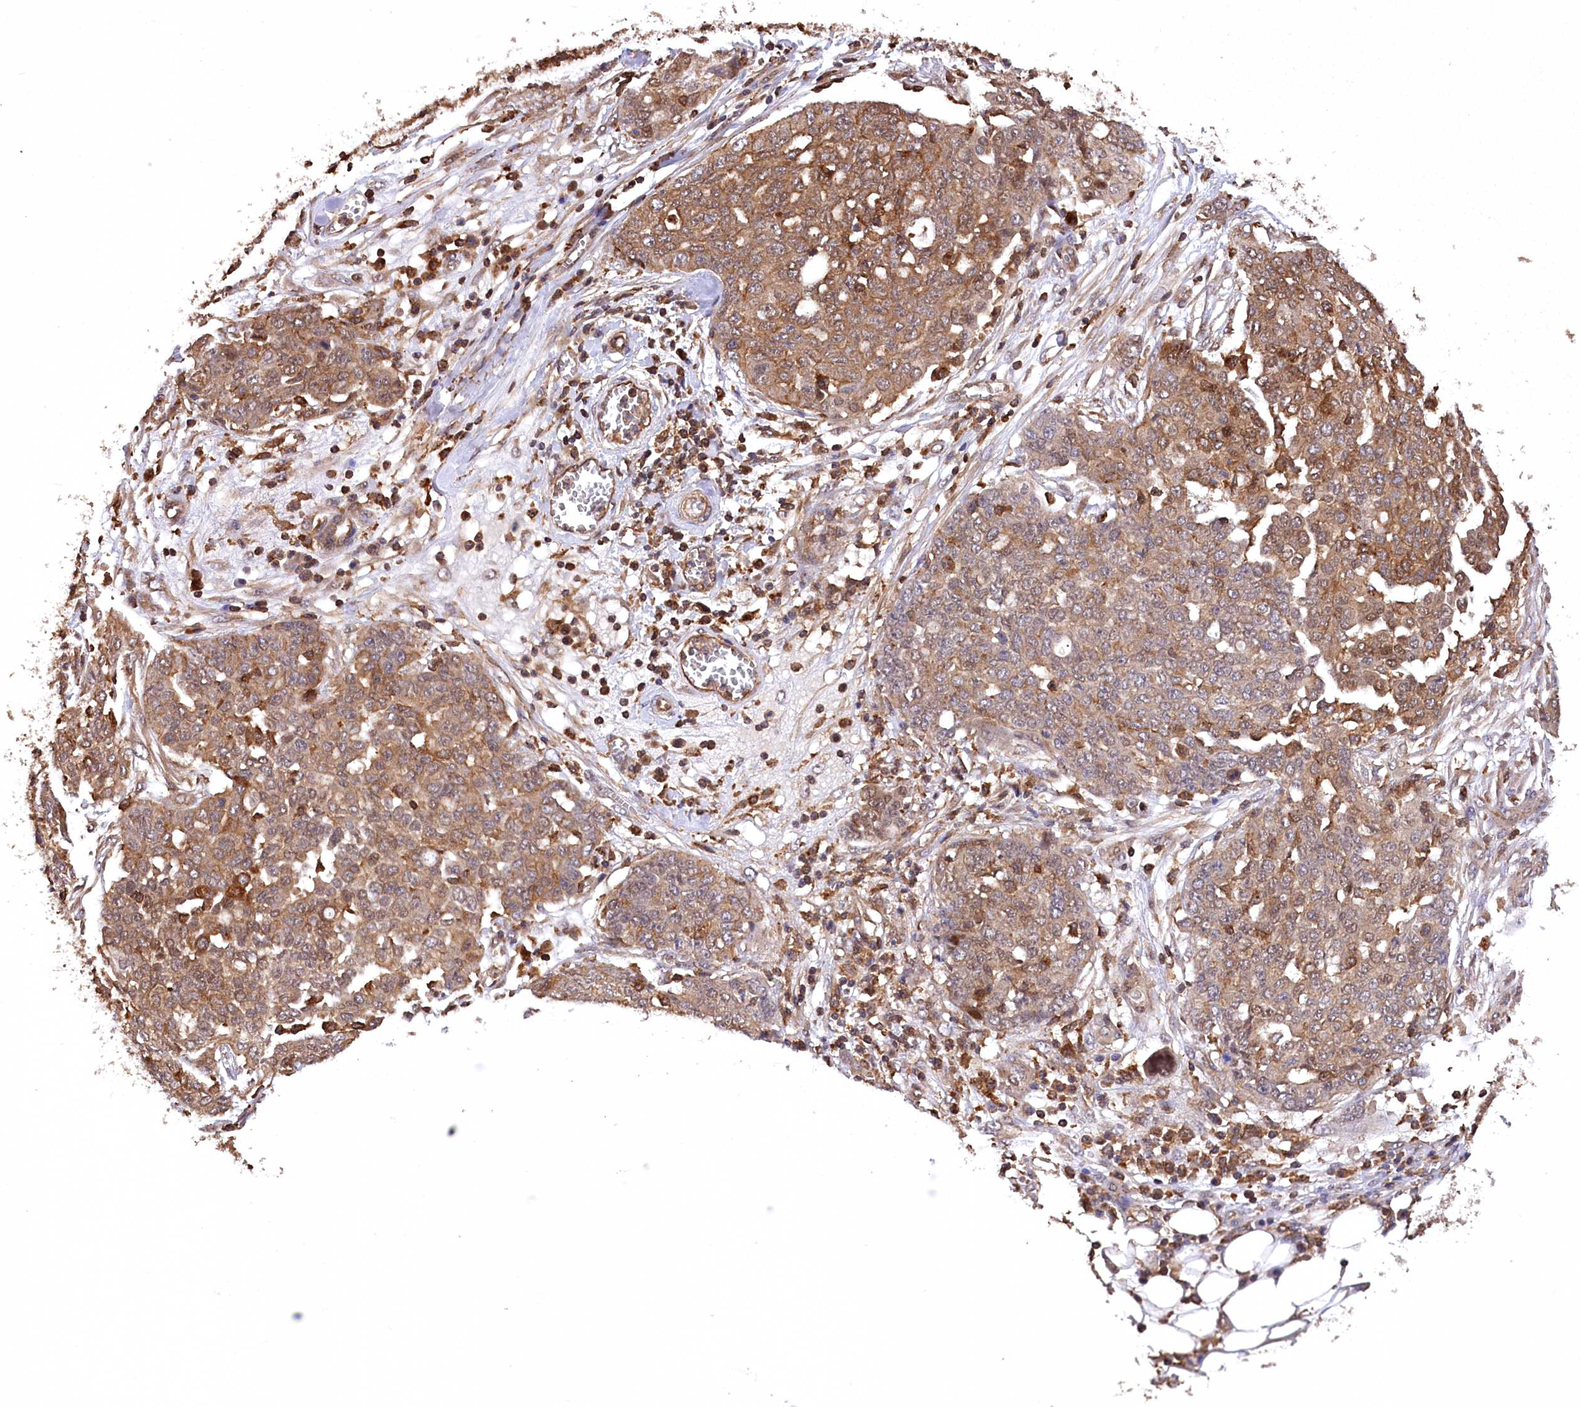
{"staining": {"intensity": "moderate", "quantity": ">75%", "location": "cytoplasmic/membranous,nuclear"}, "tissue": "ovarian cancer", "cell_type": "Tumor cells", "image_type": "cancer", "snomed": [{"axis": "morphology", "description": "Cystadenocarcinoma, serous, NOS"}, {"axis": "topography", "description": "Soft tissue"}, {"axis": "topography", "description": "Ovary"}], "caption": "Tumor cells display moderate cytoplasmic/membranous and nuclear positivity in approximately >75% of cells in serous cystadenocarcinoma (ovarian).", "gene": "DPP3", "patient": {"sex": "female", "age": 57}}